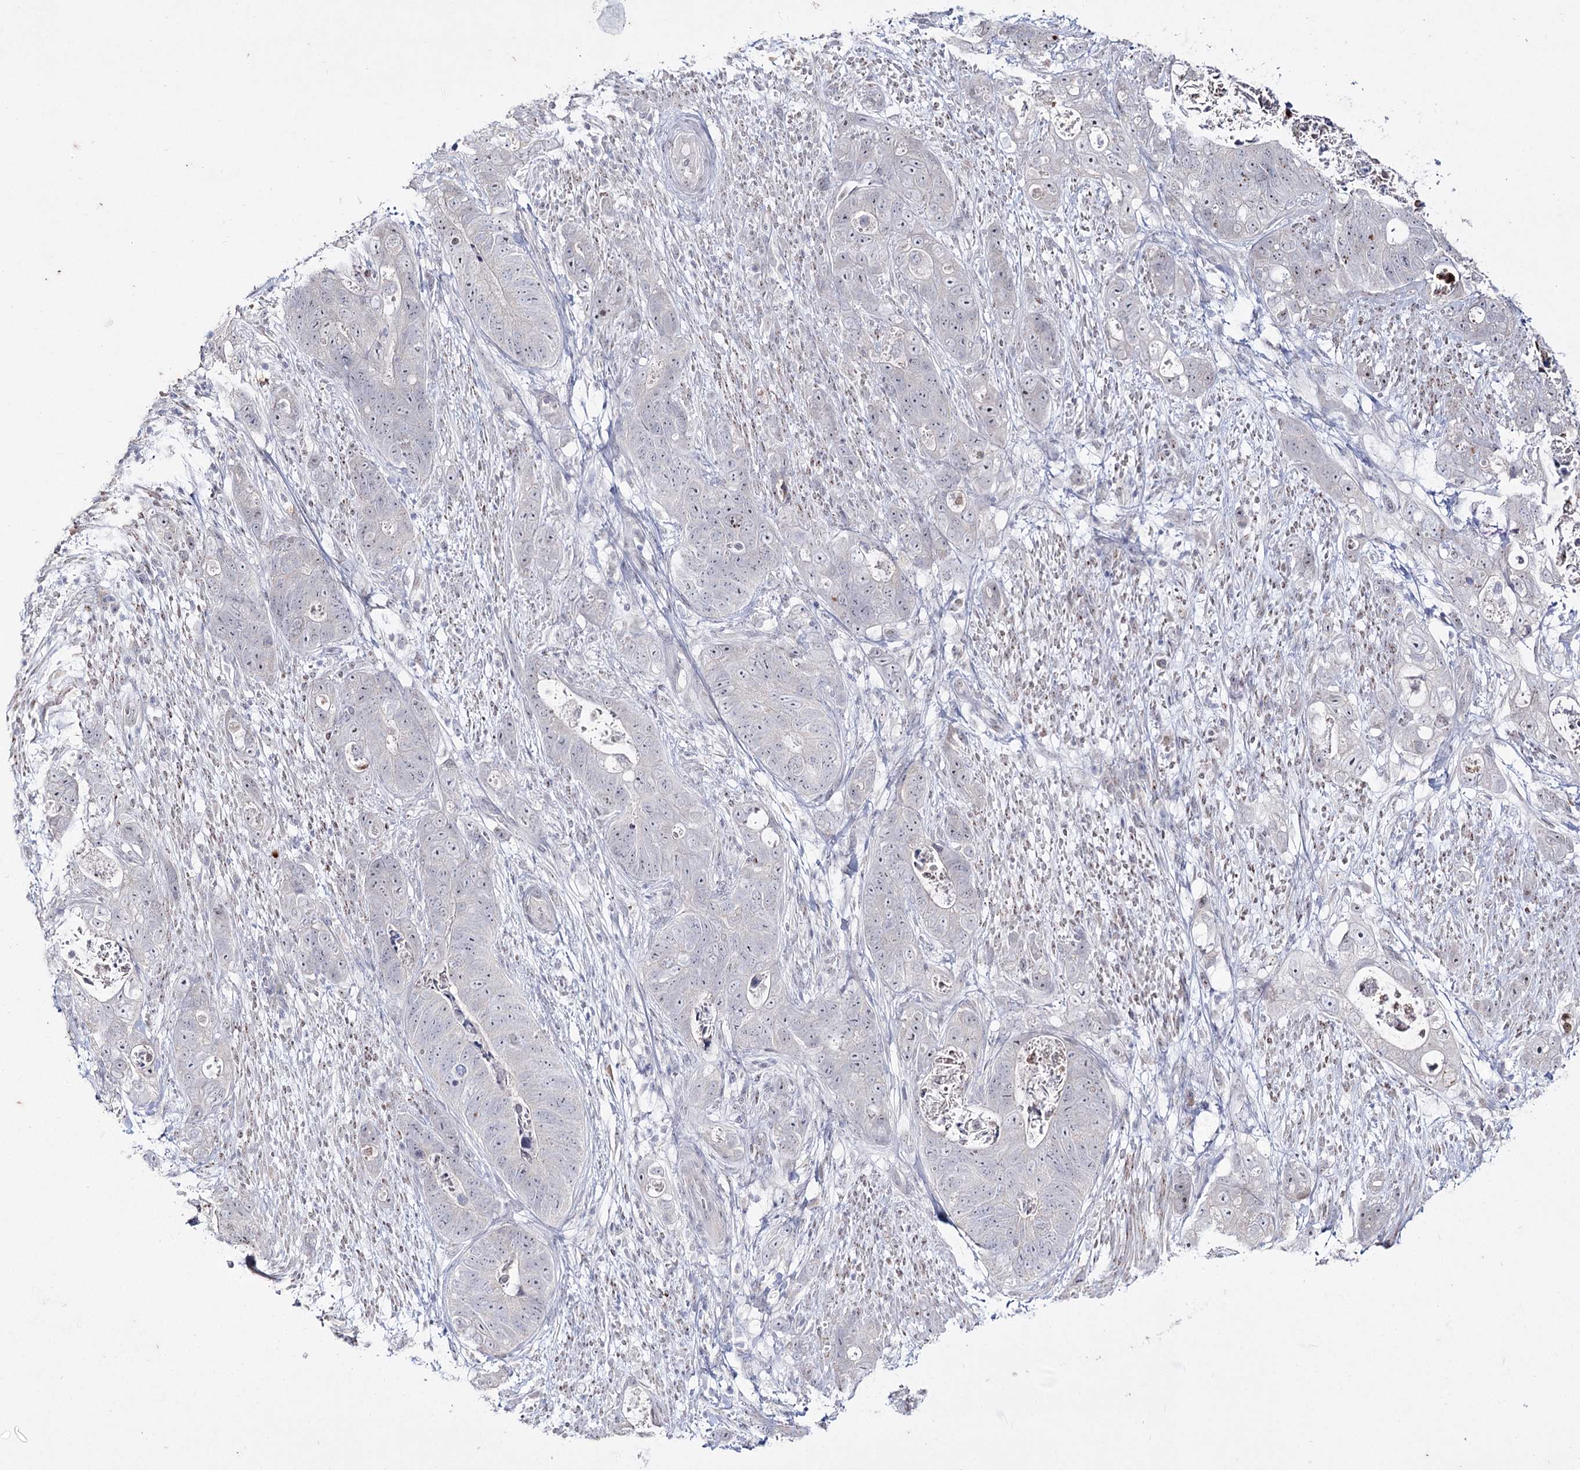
{"staining": {"intensity": "negative", "quantity": "none", "location": "none"}, "tissue": "stomach cancer", "cell_type": "Tumor cells", "image_type": "cancer", "snomed": [{"axis": "morphology", "description": "Adenocarcinoma, NOS"}, {"axis": "topography", "description": "Stomach"}], "caption": "An immunohistochemistry (IHC) micrograph of stomach cancer is shown. There is no staining in tumor cells of stomach cancer.", "gene": "DDX50", "patient": {"sex": "female", "age": 89}}